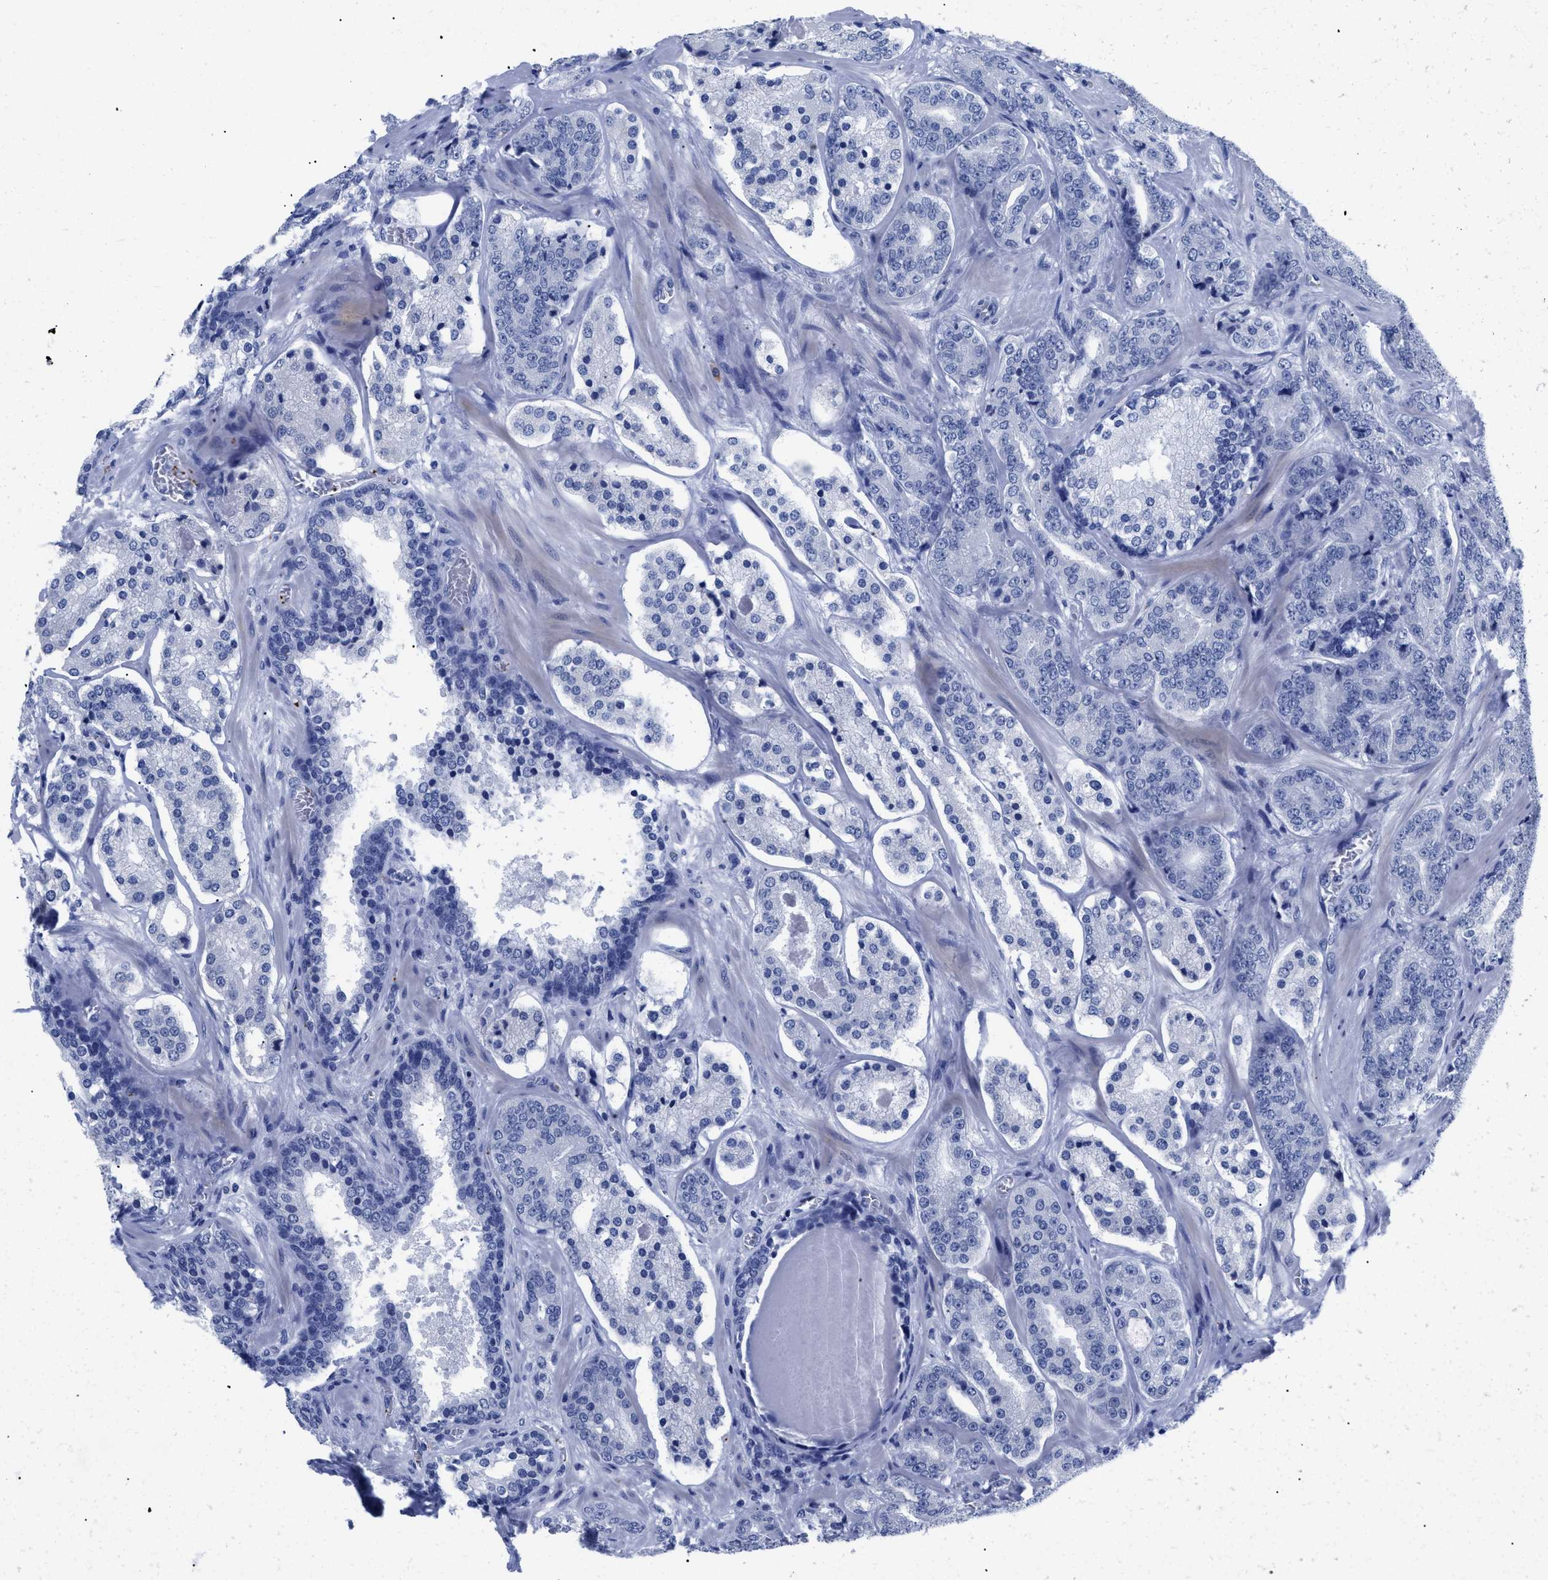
{"staining": {"intensity": "negative", "quantity": "none", "location": "none"}, "tissue": "prostate cancer", "cell_type": "Tumor cells", "image_type": "cancer", "snomed": [{"axis": "morphology", "description": "Adenocarcinoma, High grade"}, {"axis": "topography", "description": "Prostate"}], "caption": "Tumor cells show no significant positivity in adenocarcinoma (high-grade) (prostate).", "gene": "TREML1", "patient": {"sex": "male", "age": 60}}